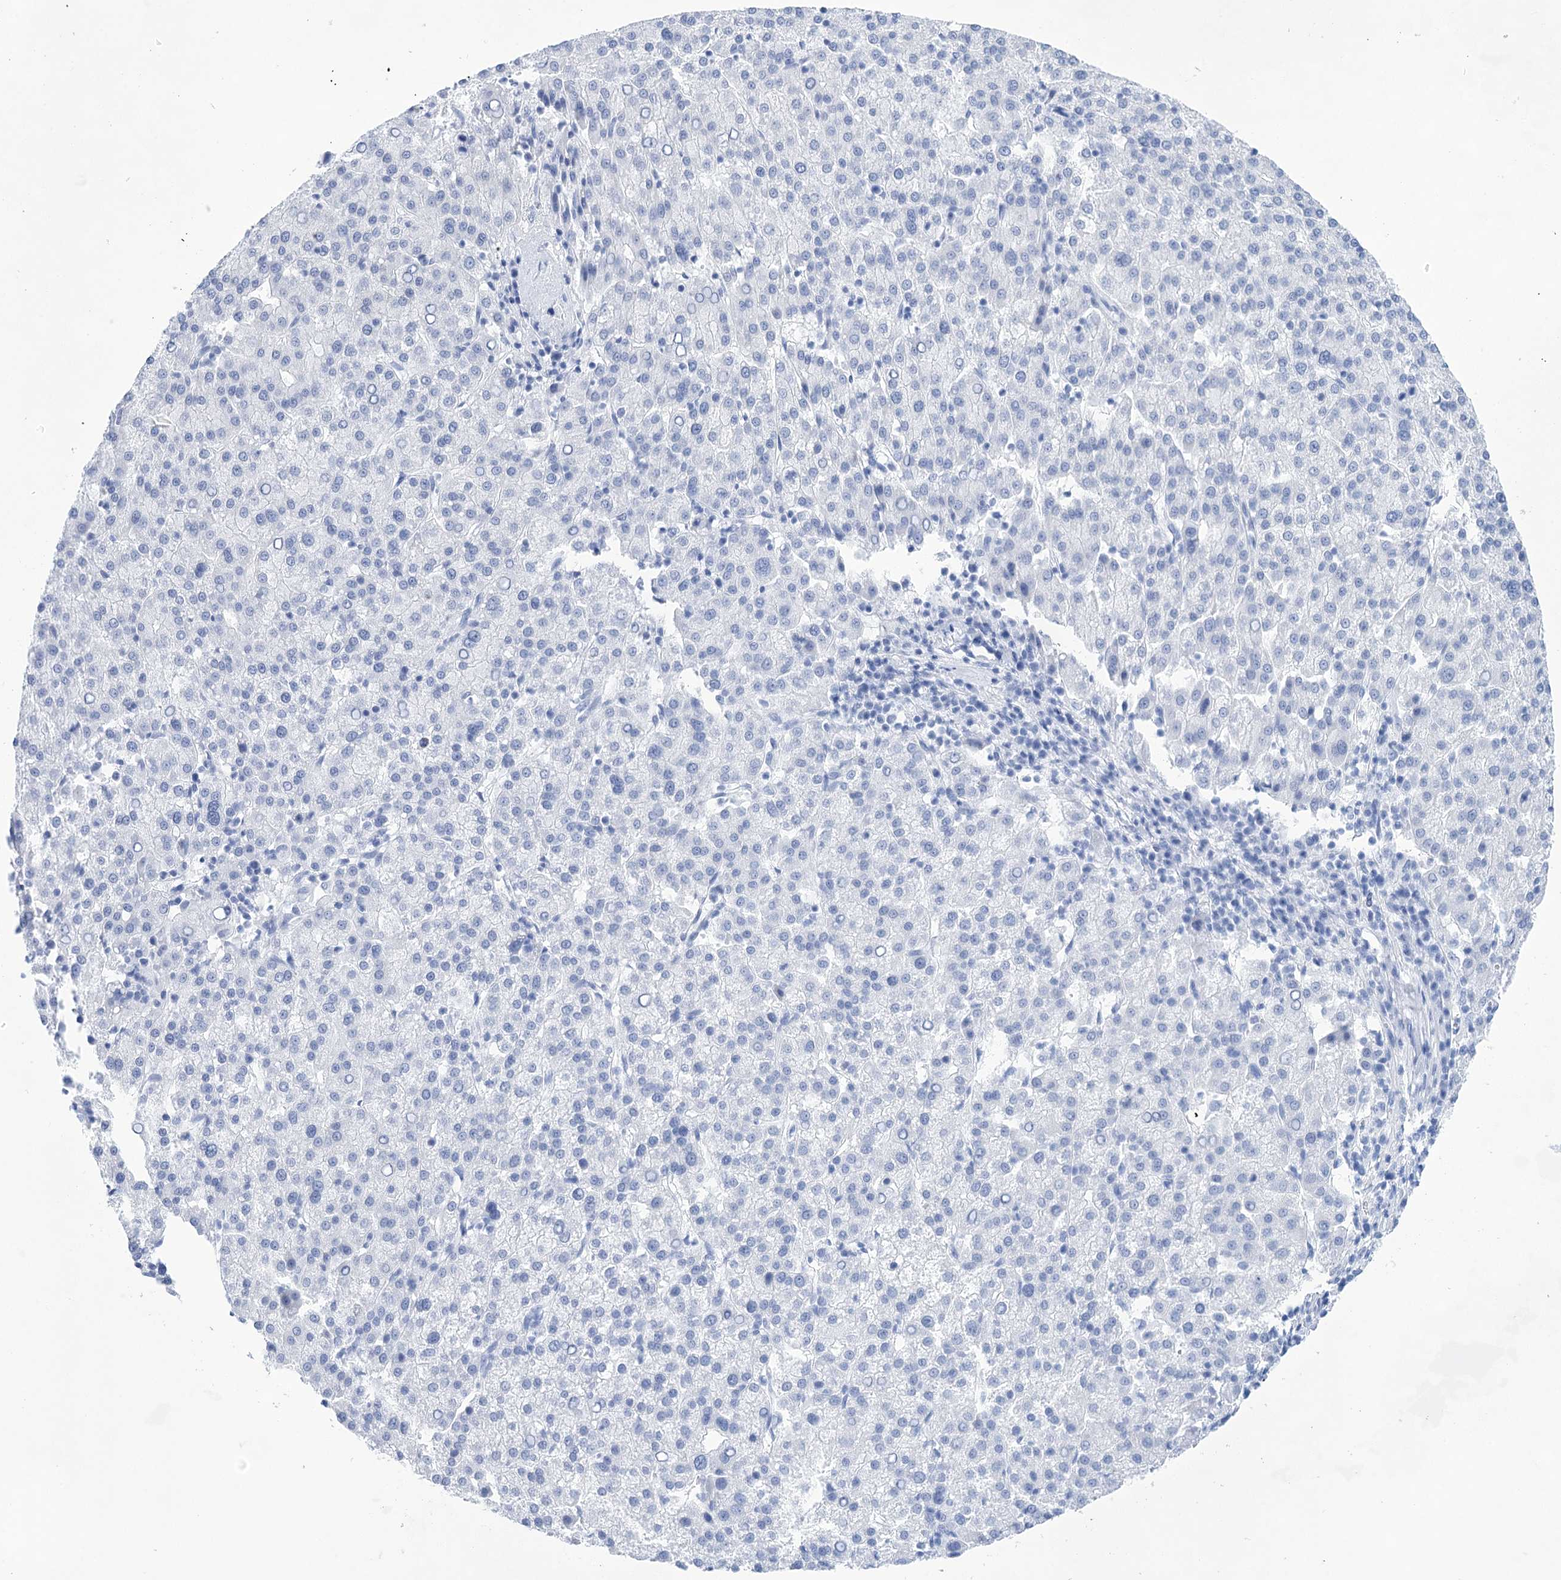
{"staining": {"intensity": "negative", "quantity": "none", "location": "none"}, "tissue": "liver cancer", "cell_type": "Tumor cells", "image_type": "cancer", "snomed": [{"axis": "morphology", "description": "Carcinoma, Hepatocellular, NOS"}, {"axis": "topography", "description": "Liver"}], "caption": "Liver cancer stained for a protein using immunohistochemistry (IHC) exhibits no positivity tumor cells.", "gene": "LALBA", "patient": {"sex": "female", "age": 58}}